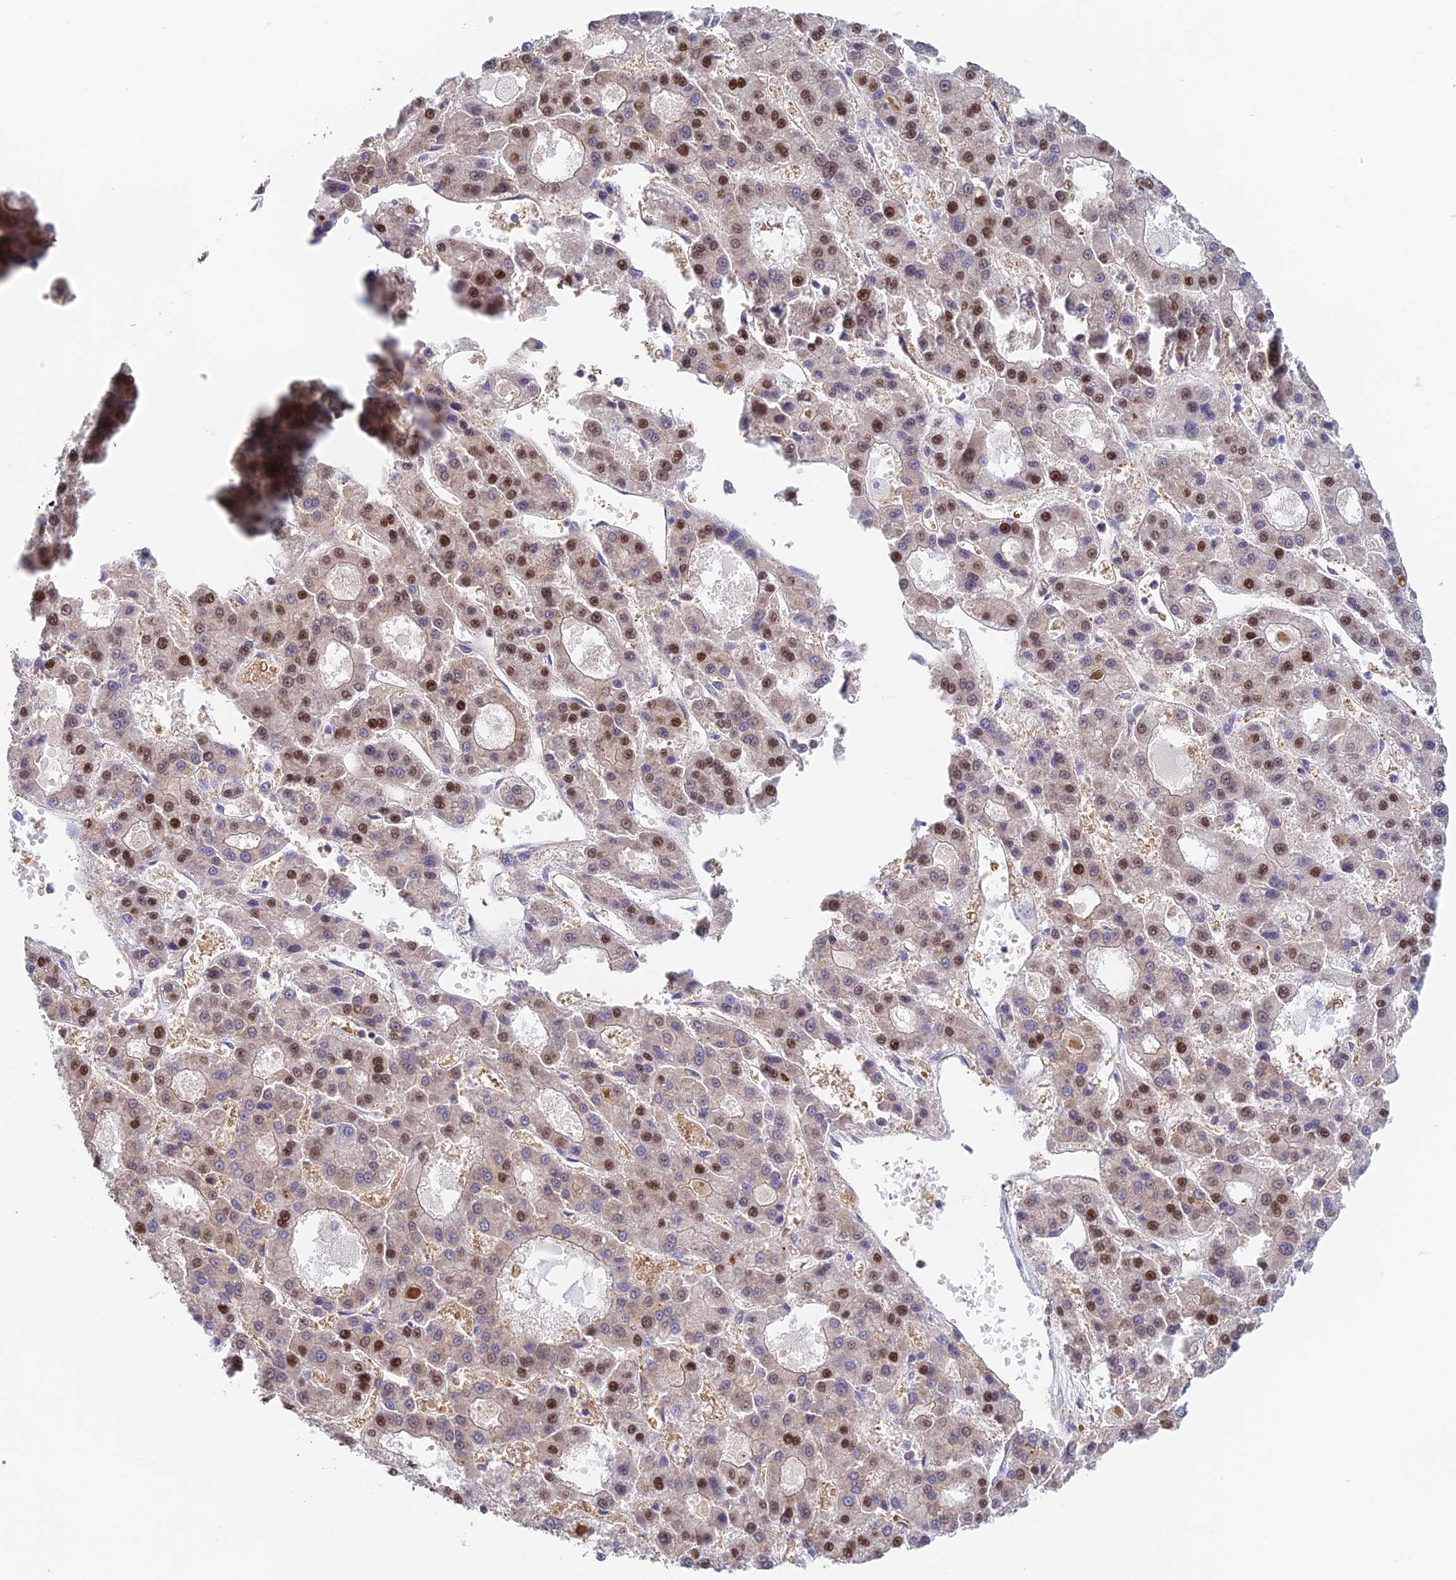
{"staining": {"intensity": "strong", "quantity": "25%-75%", "location": "cytoplasmic/membranous,nuclear"}, "tissue": "liver cancer", "cell_type": "Tumor cells", "image_type": "cancer", "snomed": [{"axis": "morphology", "description": "Carcinoma, Hepatocellular, NOS"}, {"axis": "topography", "description": "Liver"}], "caption": "IHC photomicrograph of hepatocellular carcinoma (liver) stained for a protein (brown), which displays high levels of strong cytoplasmic/membranous and nuclear positivity in approximately 25%-75% of tumor cells.", "gene": "MRPL17", "patient": {"sex": "male", "age": 70}}